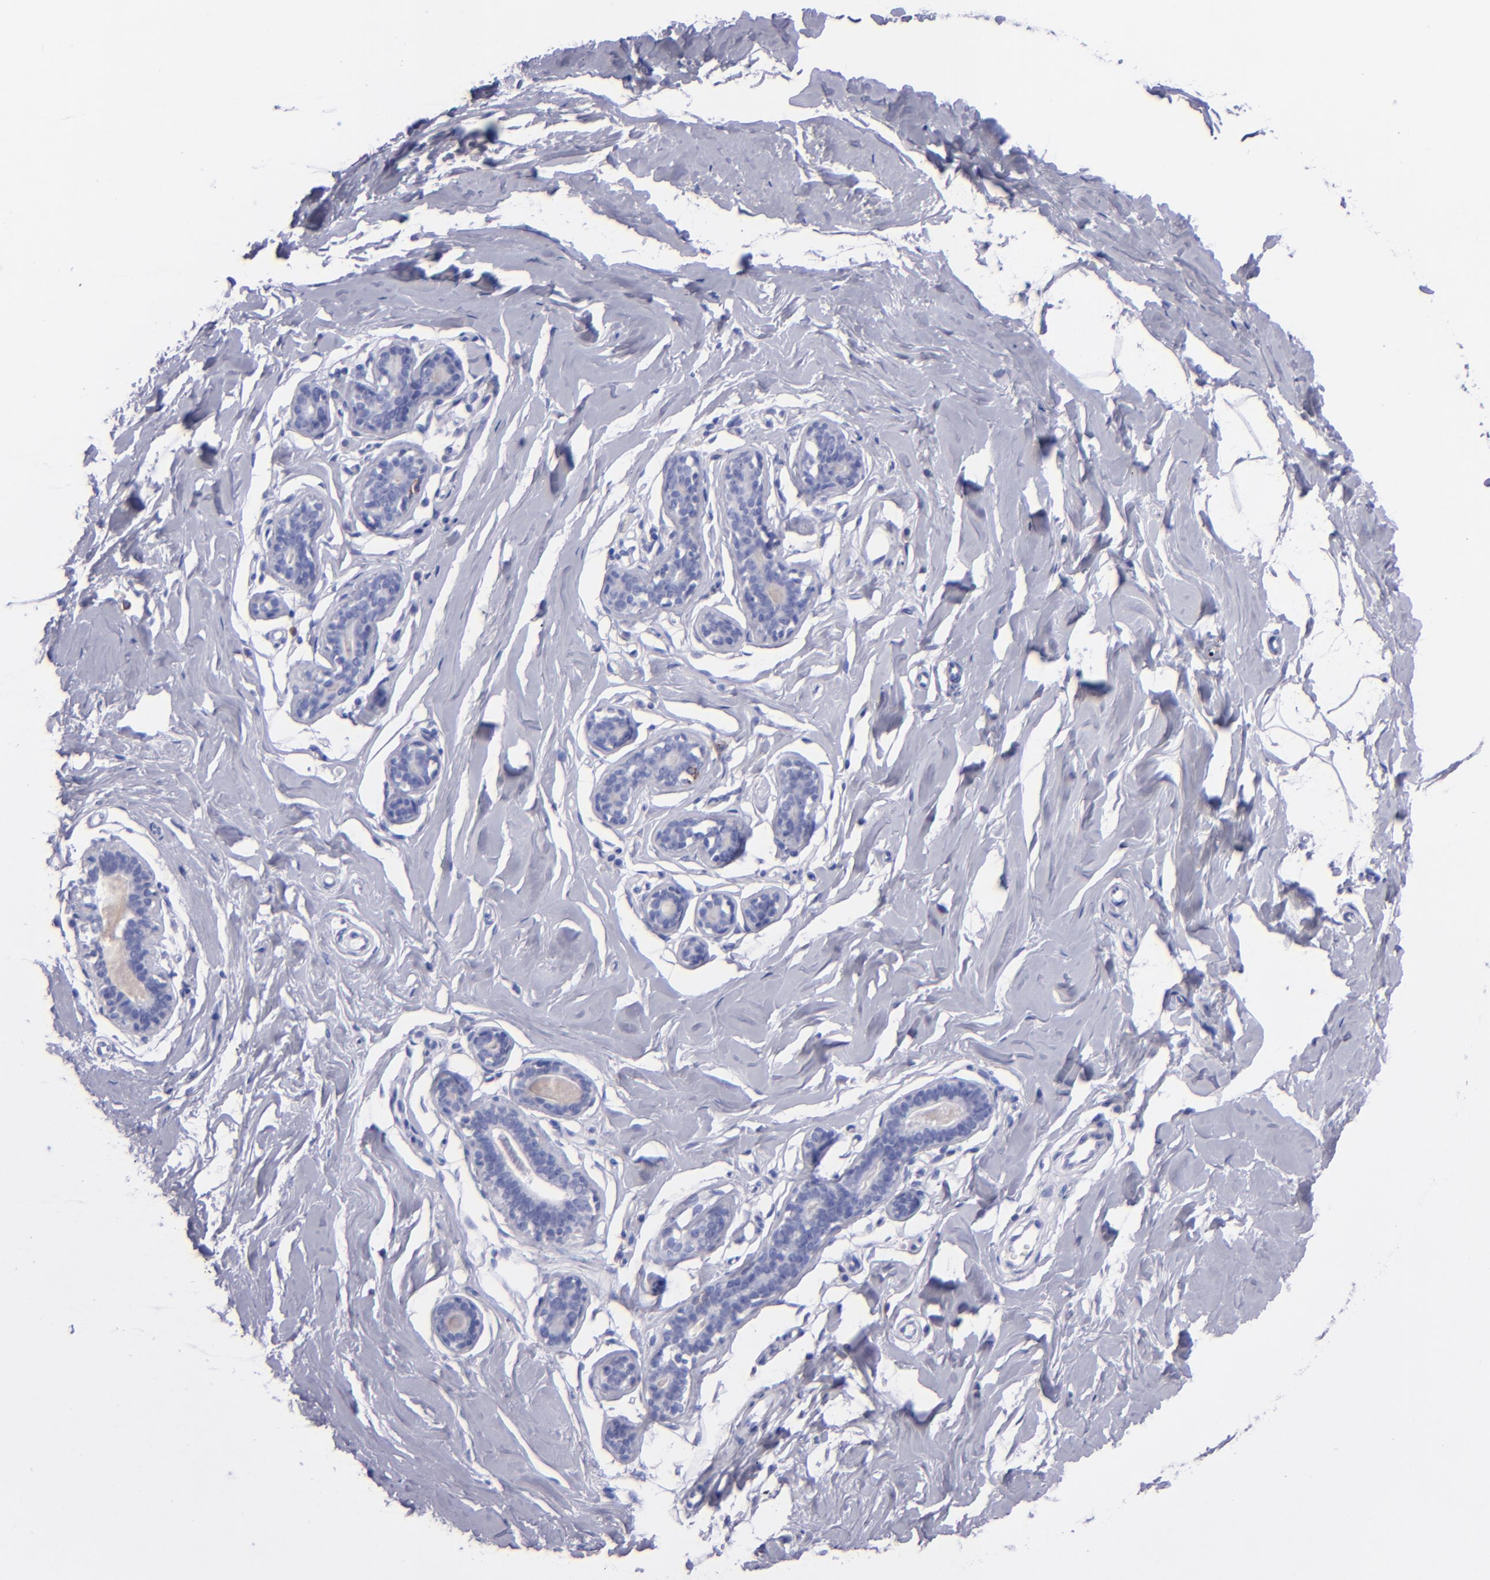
{"staining": {"intensity": "negative", "quantity": "none", "location": "none"}, "tissue": "breast", "cell_type": "Adipocytes", "image_type": "normal", "snomed": [{"axis": "morphology", "description": "Normal tissue, NOS"}, {"axis": "topography", "description": "Breast"}], "caption": "This is an immunohistochemistry photomicrograph of unremarkable human breast. There is no expression in adipocytes.", "gene": "CD37", "patient": {"sex": "female", "age": 23}}